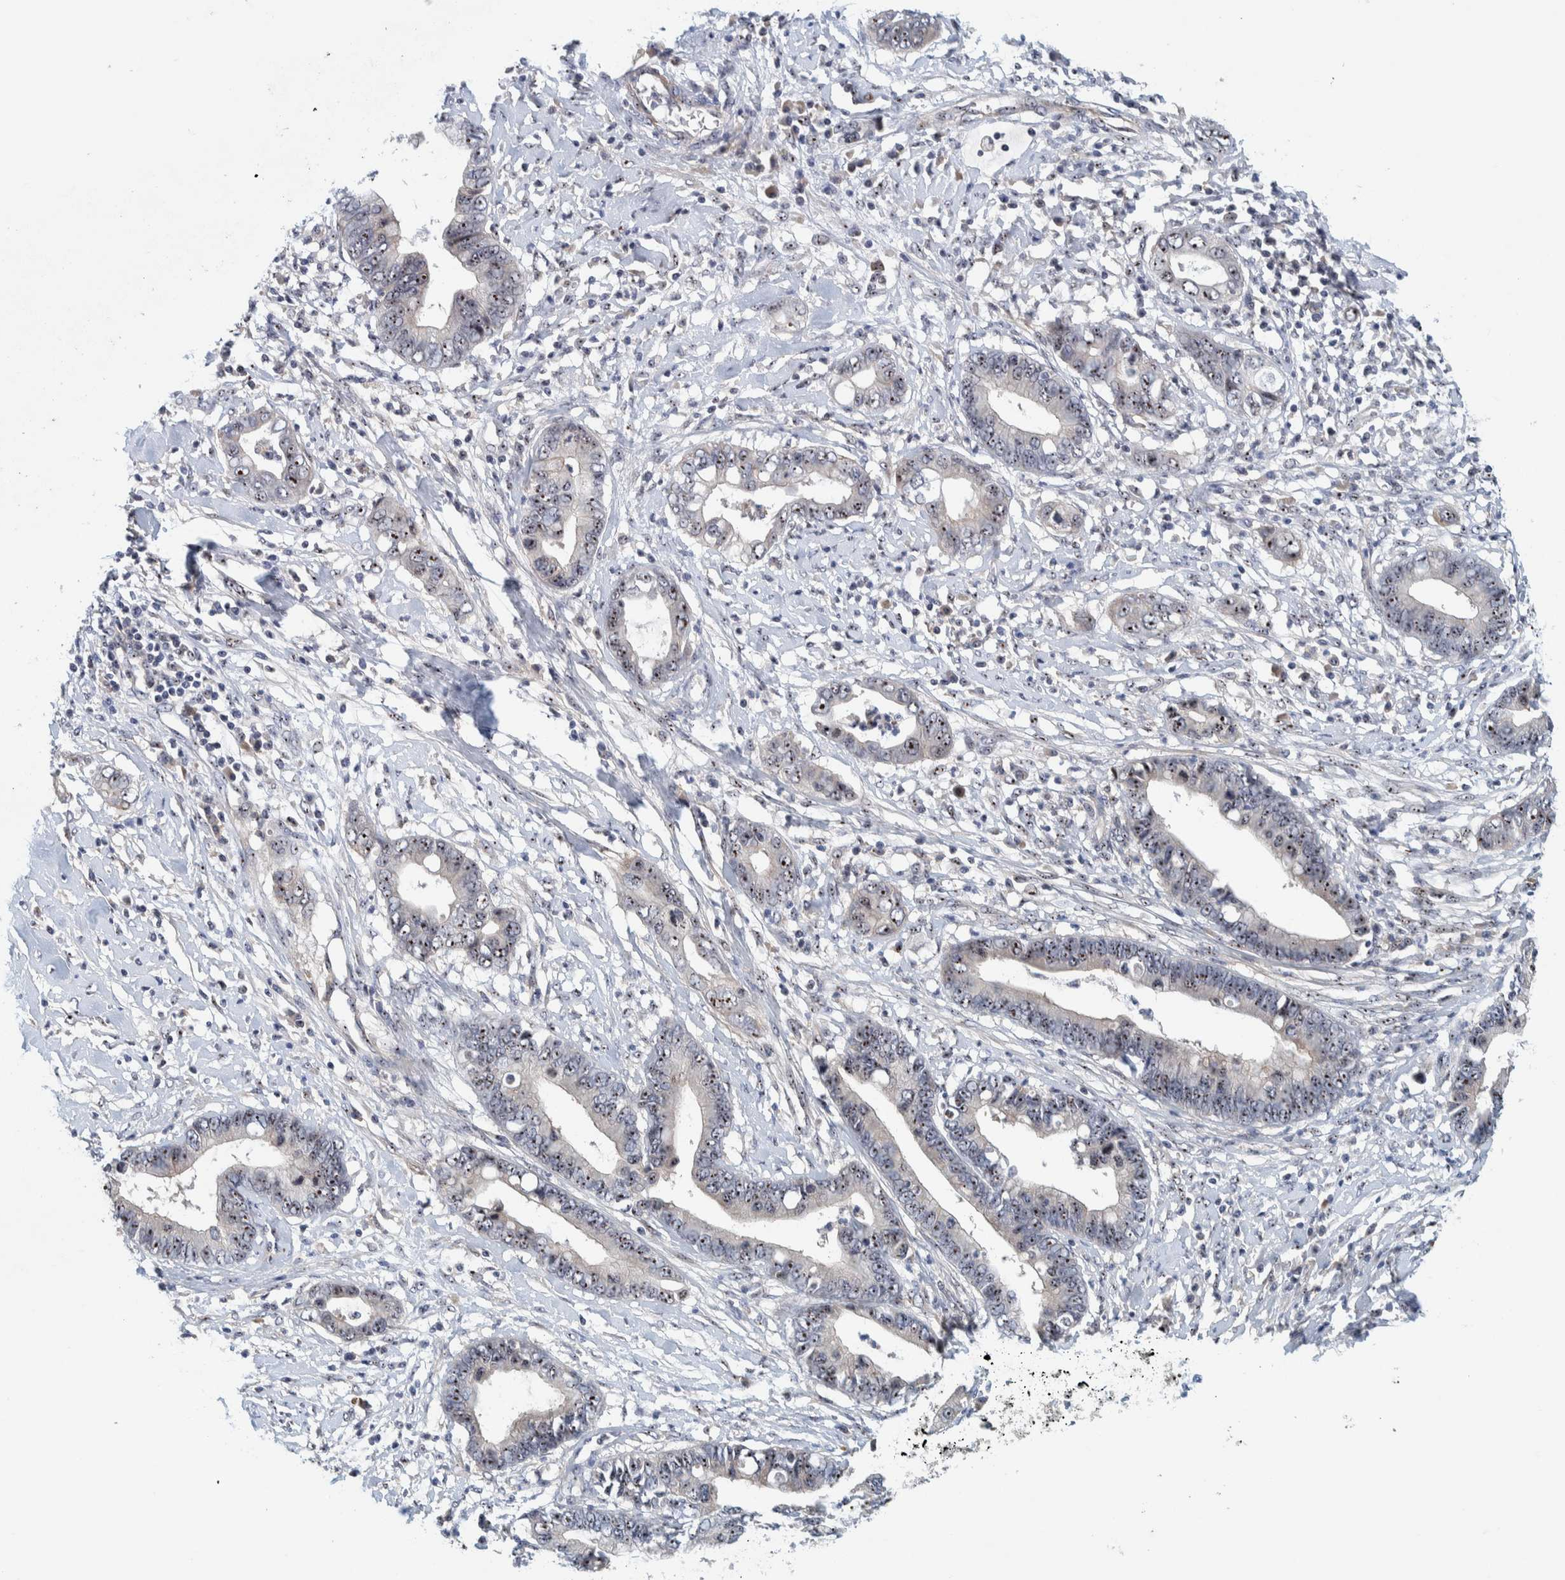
{"staining": {"intensity": "moderate", "quantity": ">75%", "location": "nuclear"}, "tissue": "cervical cancer", "cell_type": "Tumor cells", "image_type": "cancer", "snomed": [{"axis": "morphology", "description": "Adenocarcinoma, NOS"}, {"axis": "topography", "description": "Cervix"}], "caption": "Moderate nuclear positivity is identified in approximately >75% of tumor cells in cervical cancer.", "gene": "NOL11", "patient": {"sex": "female", "age": 44}}